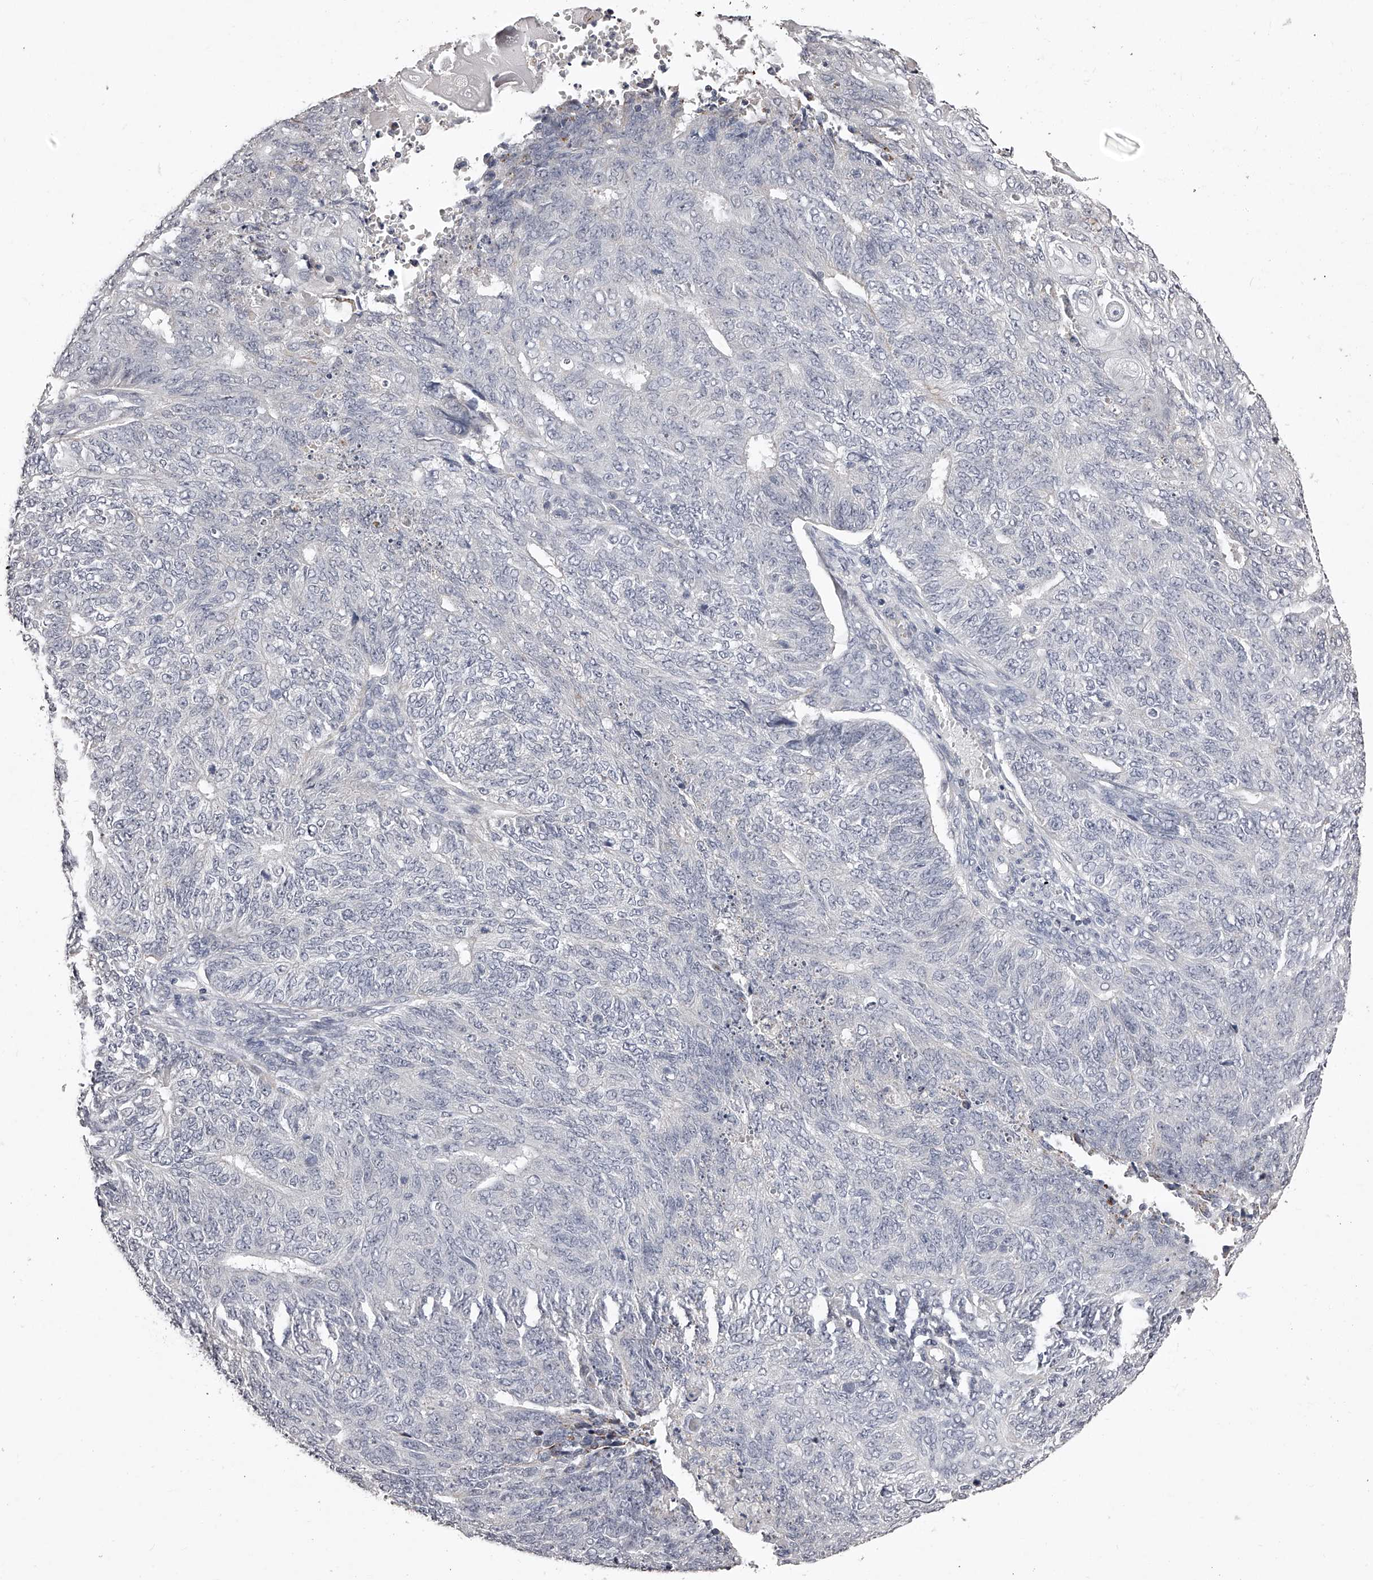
{"staining": {"intensity": "negative", "quantity": "none", "location": "none"}, "tissue": "endometrial cancer", "cell_type": "Tumor cells", "image_type": "cancer", "snomed": [{"axis": "morphology", "description": "Adenocarcinoma, NOS"}, {"axis": "topography", "description": "Endometrium"}], "caption": "Immunohistochemistry (IHC) histopathology image of endometrial adenocarcinoma stained for a protein (brown), which shows no expression in tumor cells.", "gene": "NT5DC1", "patient": {"sex": "female", "age": 32}}